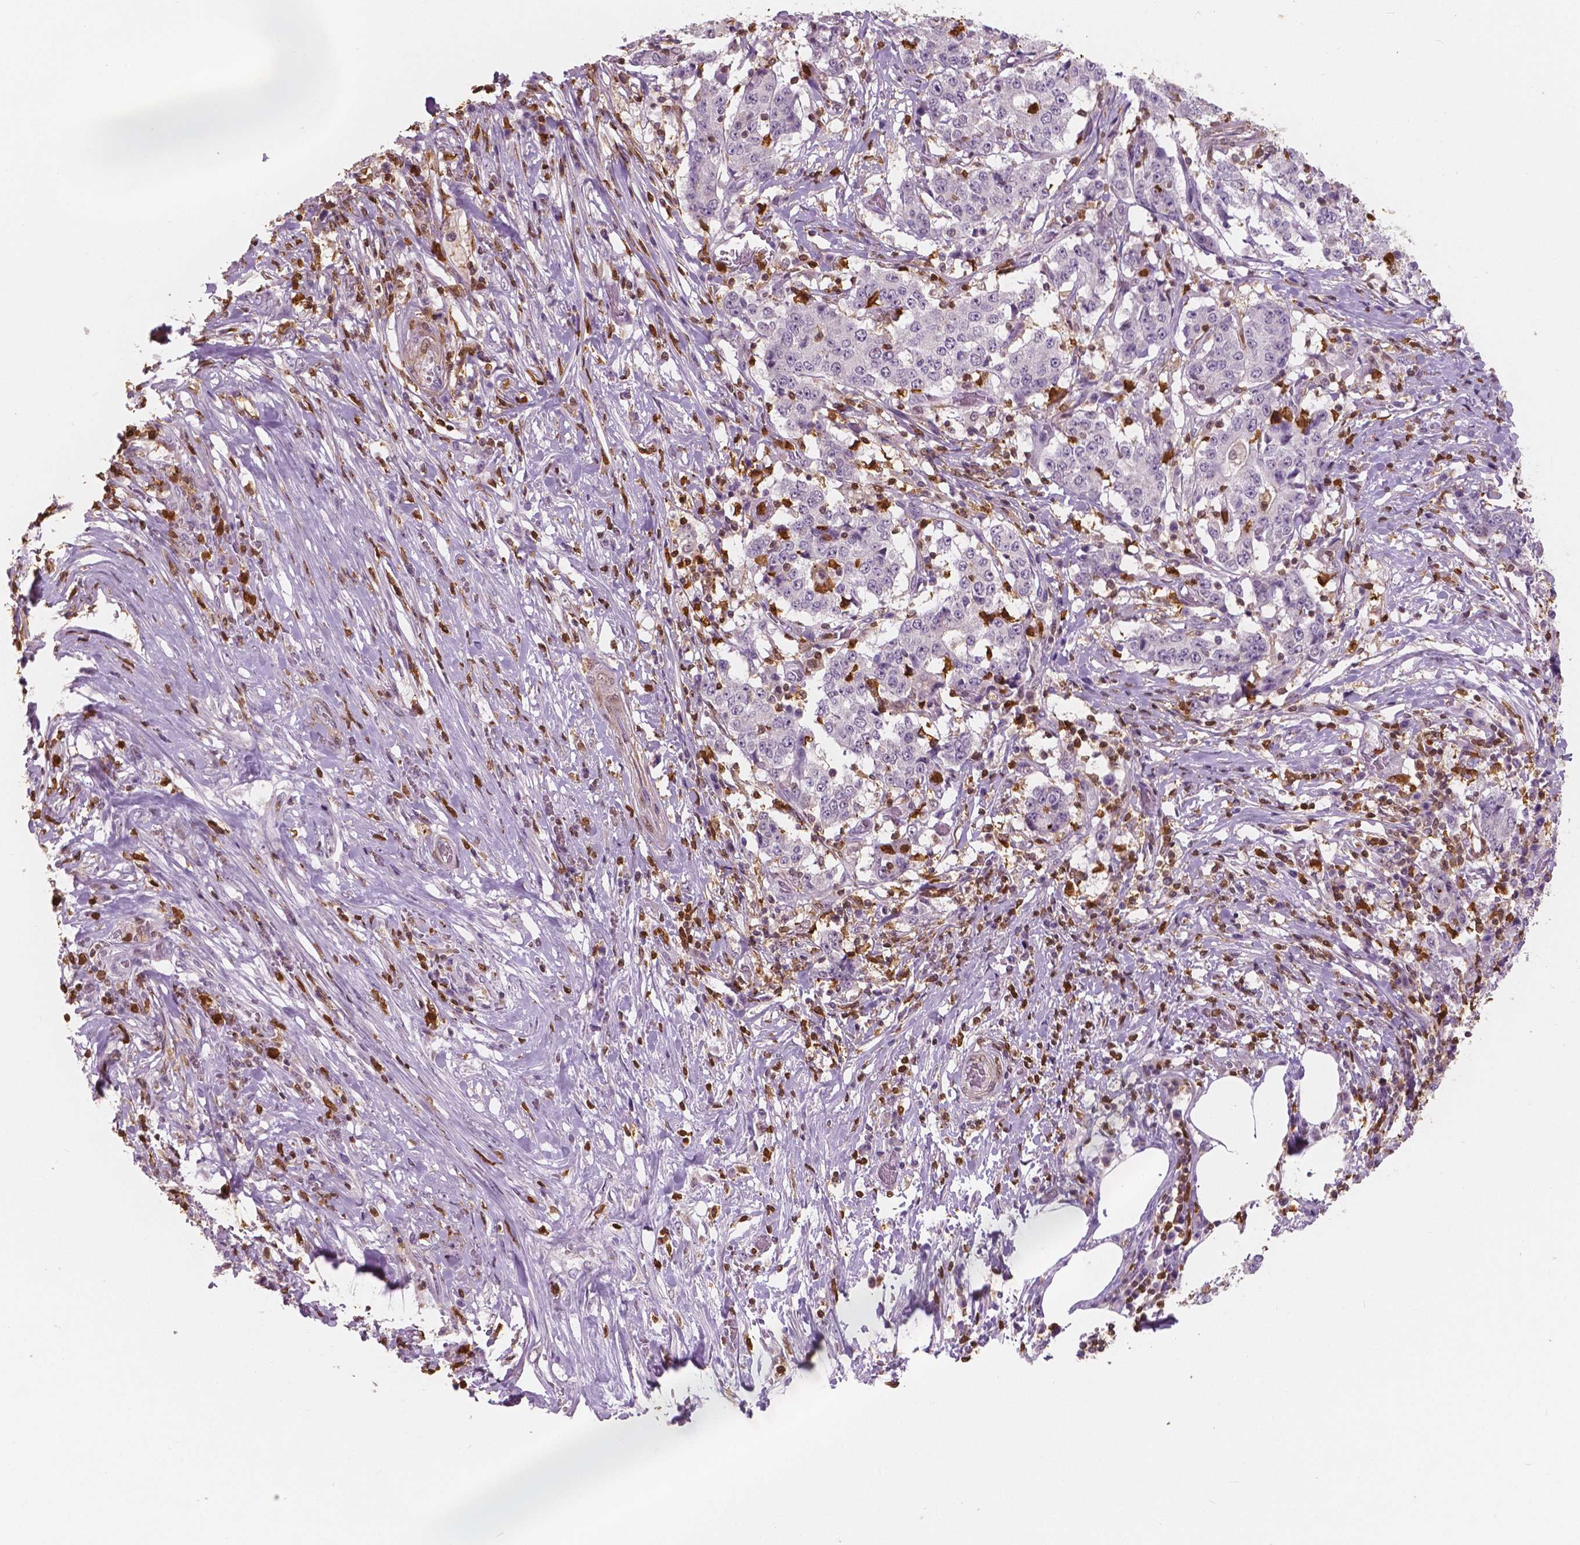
{"staining": {"intensity": "negative", "quantity": "none", "location": "none"}, "tissue": "stomach cancer", "cell_type": "Tumor cells", "image_type": "cancer", "snomed": [{"axis": "morphology", "description": "Adenocarcinoma, NOS"}, {"axis": "topography", "description": "Stomach"}], "caption": "This is an IHC photomicrograph of human stomach cancer (adenocarcinoma). There is no expression in tumor cells.", "gene": "S100A4", "patient": {"sex": "male", "age": 59}}